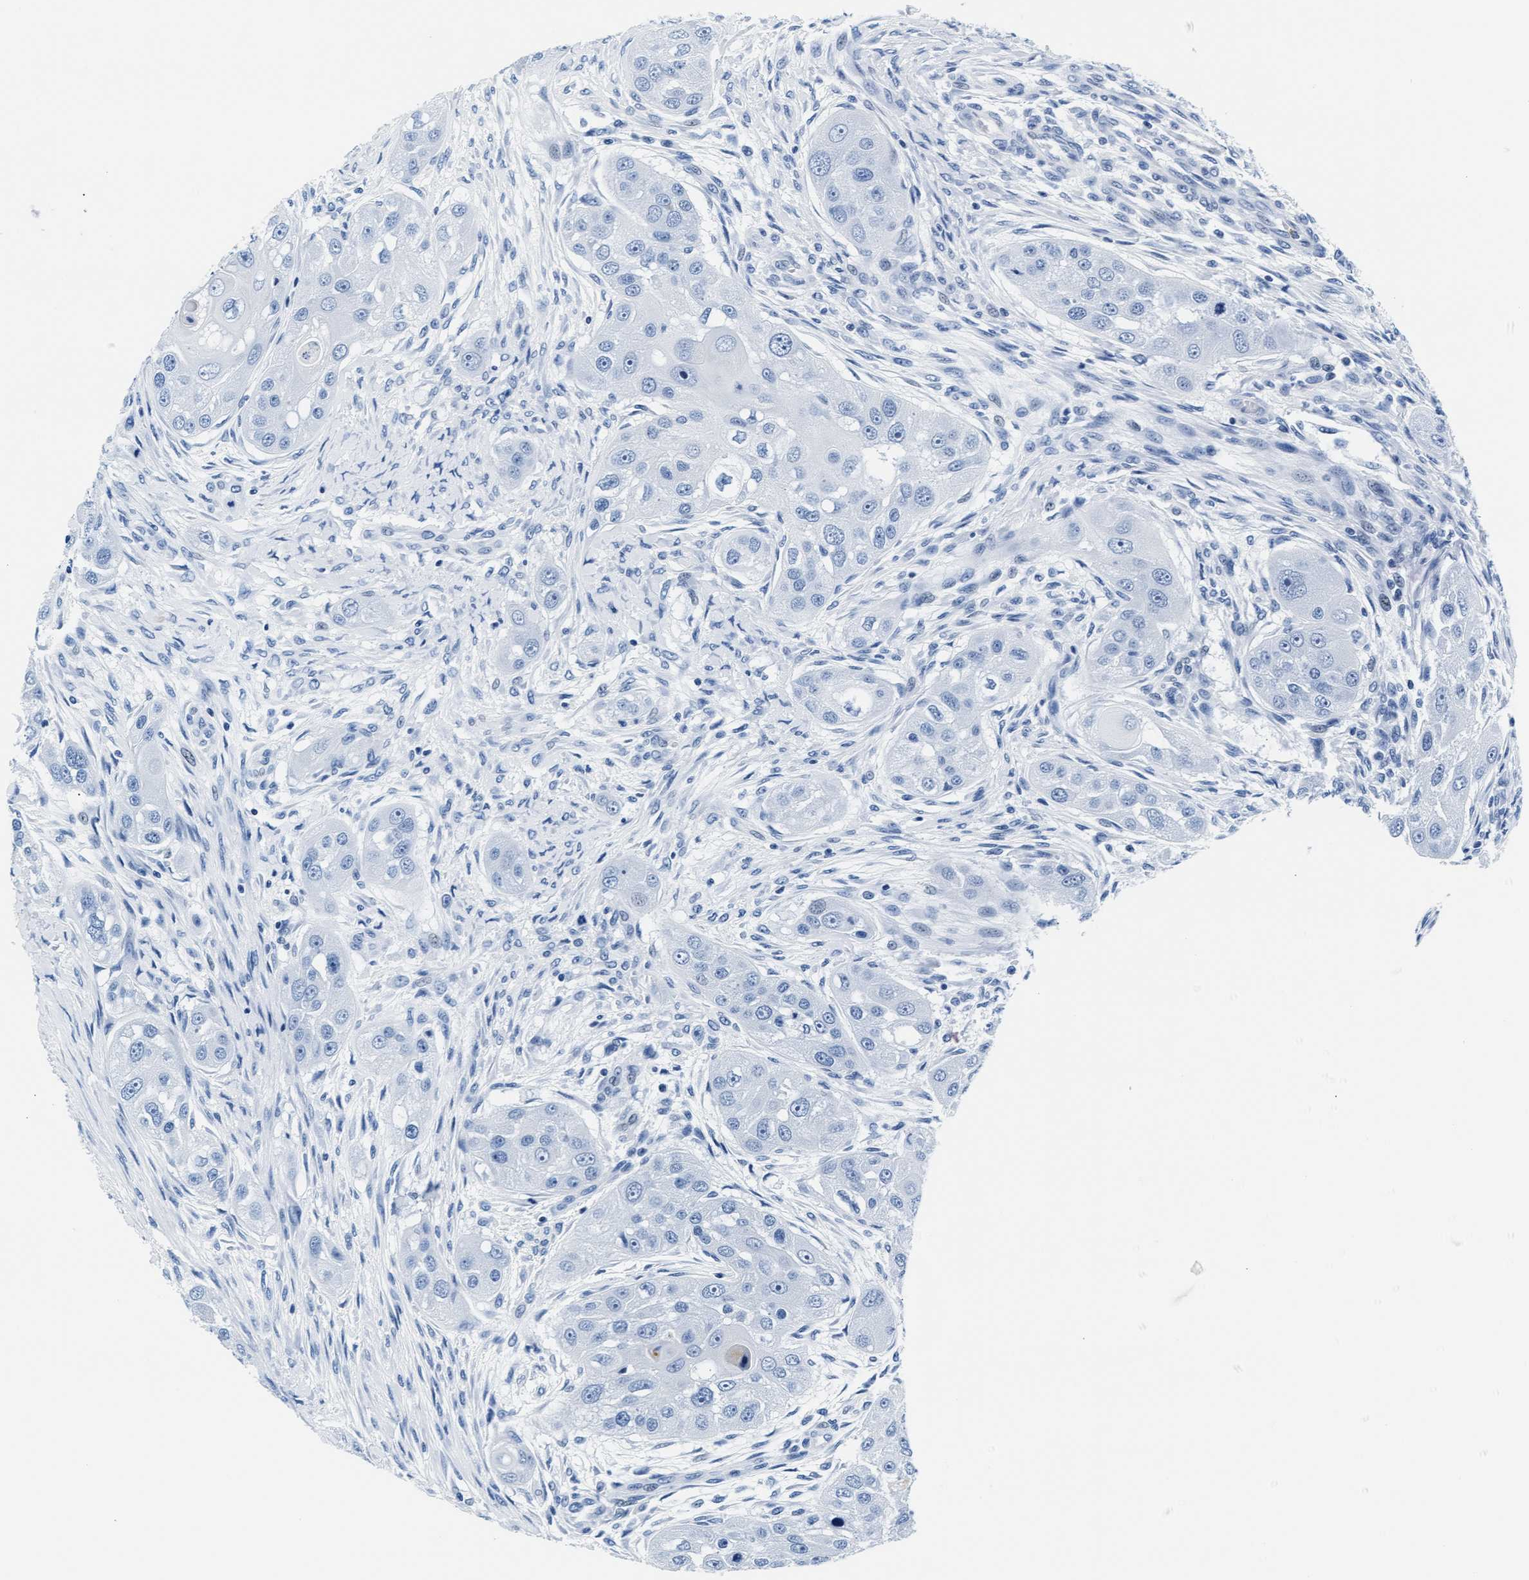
{"staining": {"intensity": "negative", "quantity": "none", "location": "none"}, "tissue": "head and neck cancer", "cell_type": "Tumor cells", "image_type": "cancer", "snomed": [{"axis": "morphology", "description": "Normal tissue, NOS"}, {"axis": "morphology", "description": "Squamous cell carcinoma, NOS"}, {"axis": "topography", "description": "Skeletal muscle"}, {"axis": "topography", "description": "Head-Neck"}], "caption": "This is a image of immunohistochemistry (IHC) staining of head and neck cancer (squamous cell carcinoma), which shows no expression in tumor cells.", "gene": "MMP8", "patient": {"sex": "male", "age": 51}}